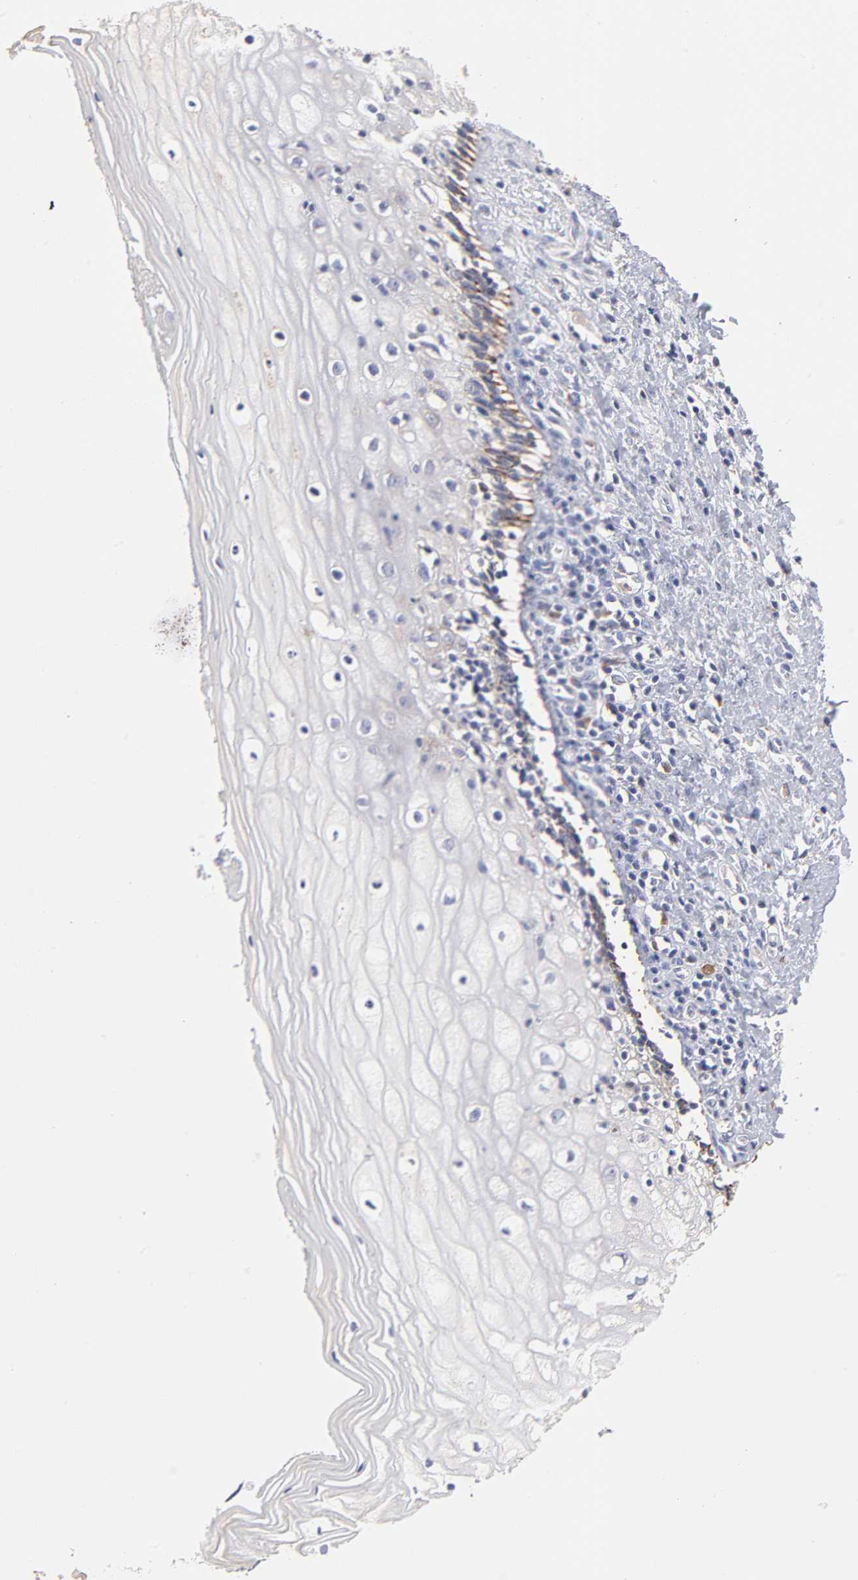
{"staining": {"intensity": "moderate", "quantity": "<25%", "location": "cytoplasmic/membranous"}, "tissue": "vagina", "cell_type": "Squamous epithelial cells", "image_type": "normal", "snomed": [{"axis": "morphology", "description": "Normal tissue, NOS"}, {"axis": "topography", "description": "Vagina"}], "caption": "Vagina stained for a protein (brown) demonstrates moderate cytoplasmic/membranous positive positivity in about <25% of squamous epithelial cells.", "gene": "TIMM8A", "patient": {"sex": "female", "age": 46}}